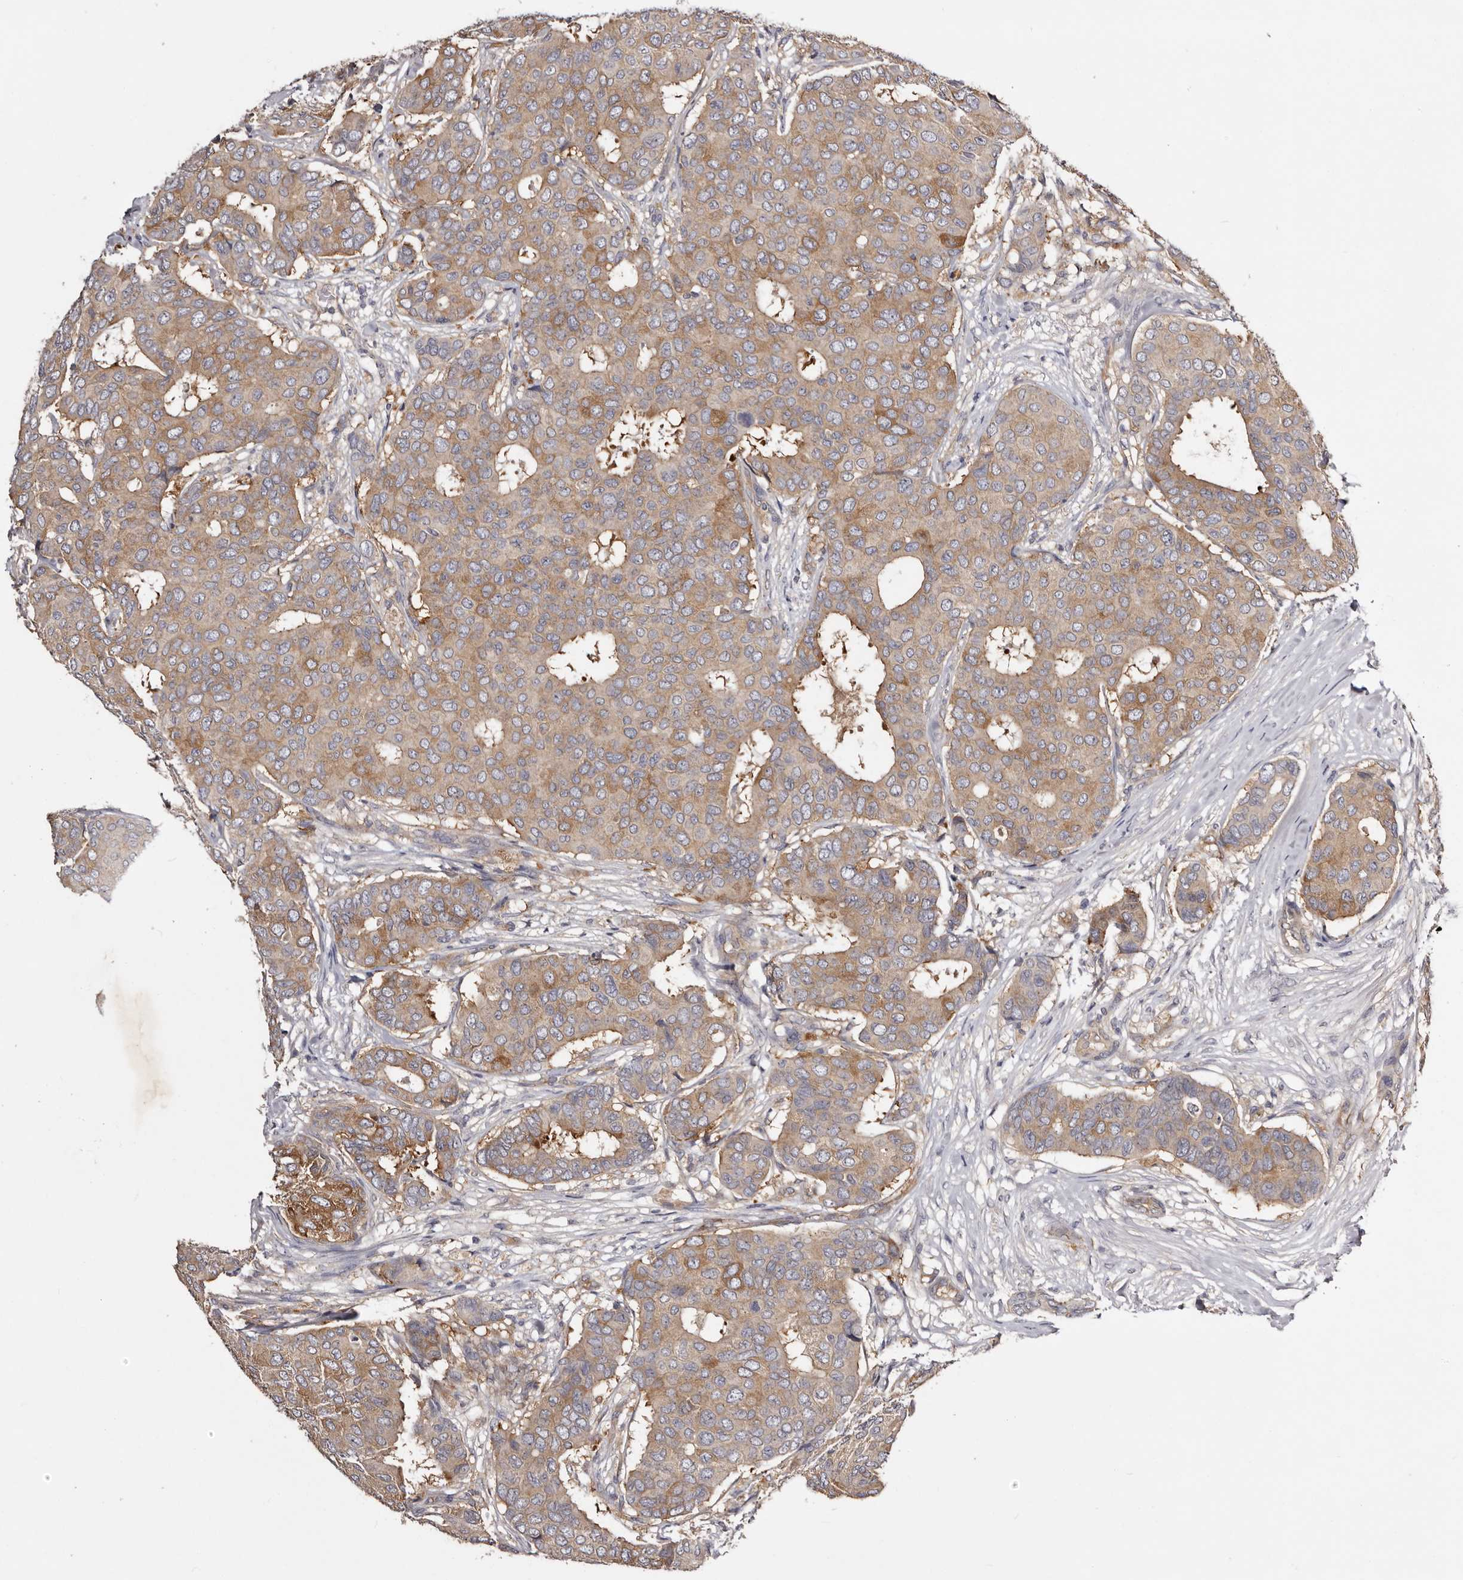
{"staining": {"intensity": "moderate", "quantity": ">75%", "location": "cytoplasmic/membranous"}, "tissue": "breast cancer", "cell_type": "Tumor cells", "image_type": "cancer", "snomed": [{"axis": "morphology", "description": "Duct carcinoma"}, {"axis": "topography", "description": "Breast"}], "caption": "Immunohistochemical staining of invasive ductal carcinoma (breast) reveals medium levels of moderate cytoplasmic/membranous staining in about >75% of tumor cells.", "gene": "LTV1", "patient": {"sex": "female", "age": 75}}